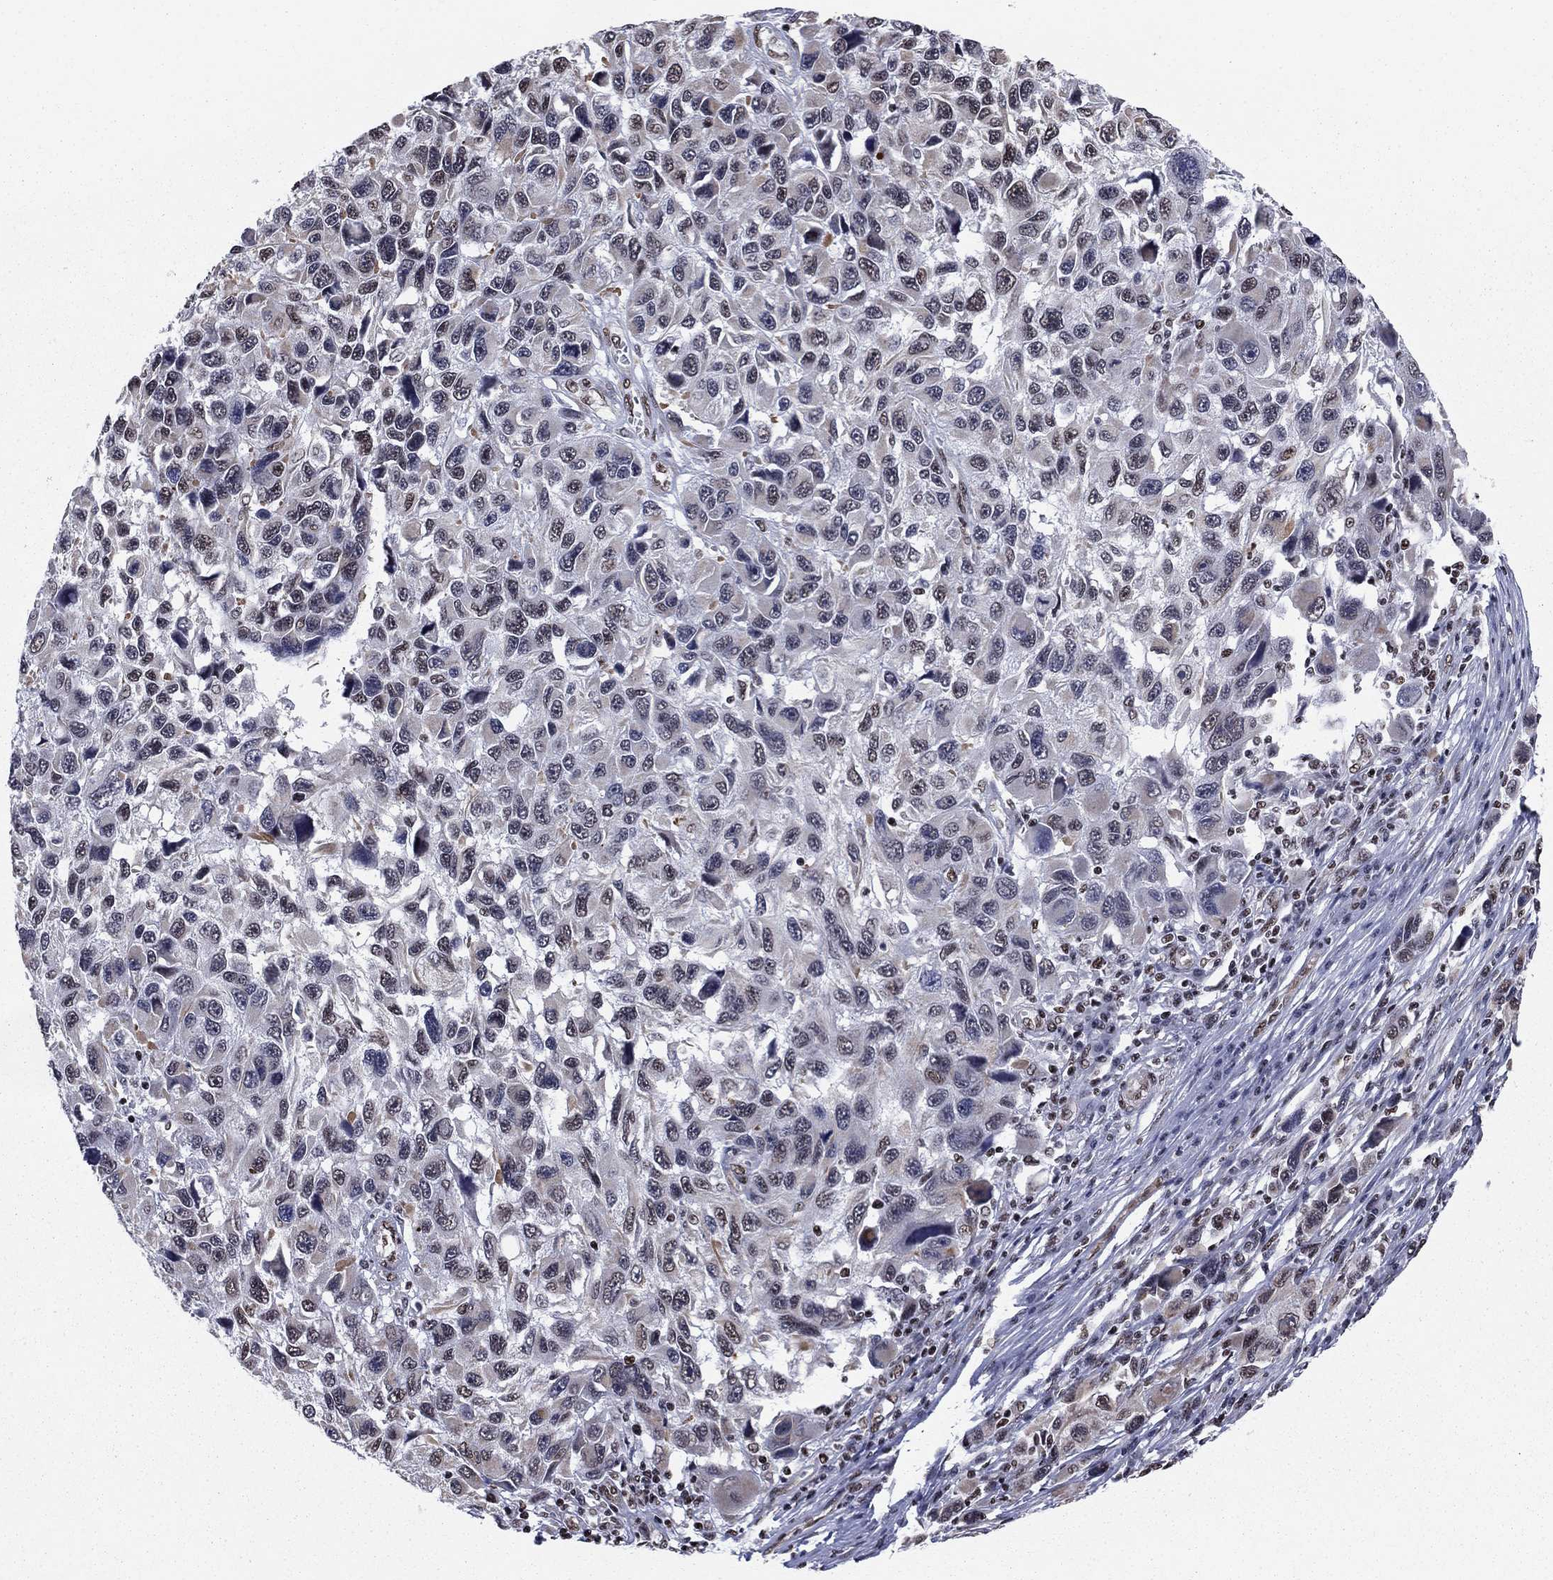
{"staining": {"intensity": "moderate", "quantity": "<25%", "location": "cytoplasmic/membranous,nuclear"}, "tissue": "melanoma", "cell_type": "Tumor cells", "image_type": "cancer", "snomed": [{"axis": "morphology", "description": "Malignant melanoma, NOS"}, {"axis": "topography", "description": "Skin"}], "caption": "A photomicrograph showing moderate cytoplasmic/membranous and nuclear staining in approximately <25% of tumor cells in melanoma, as visualized by brown immunohistochemical staining.", "gene": "N4BP2", "patient": {"sex": "male", "age": 53}}